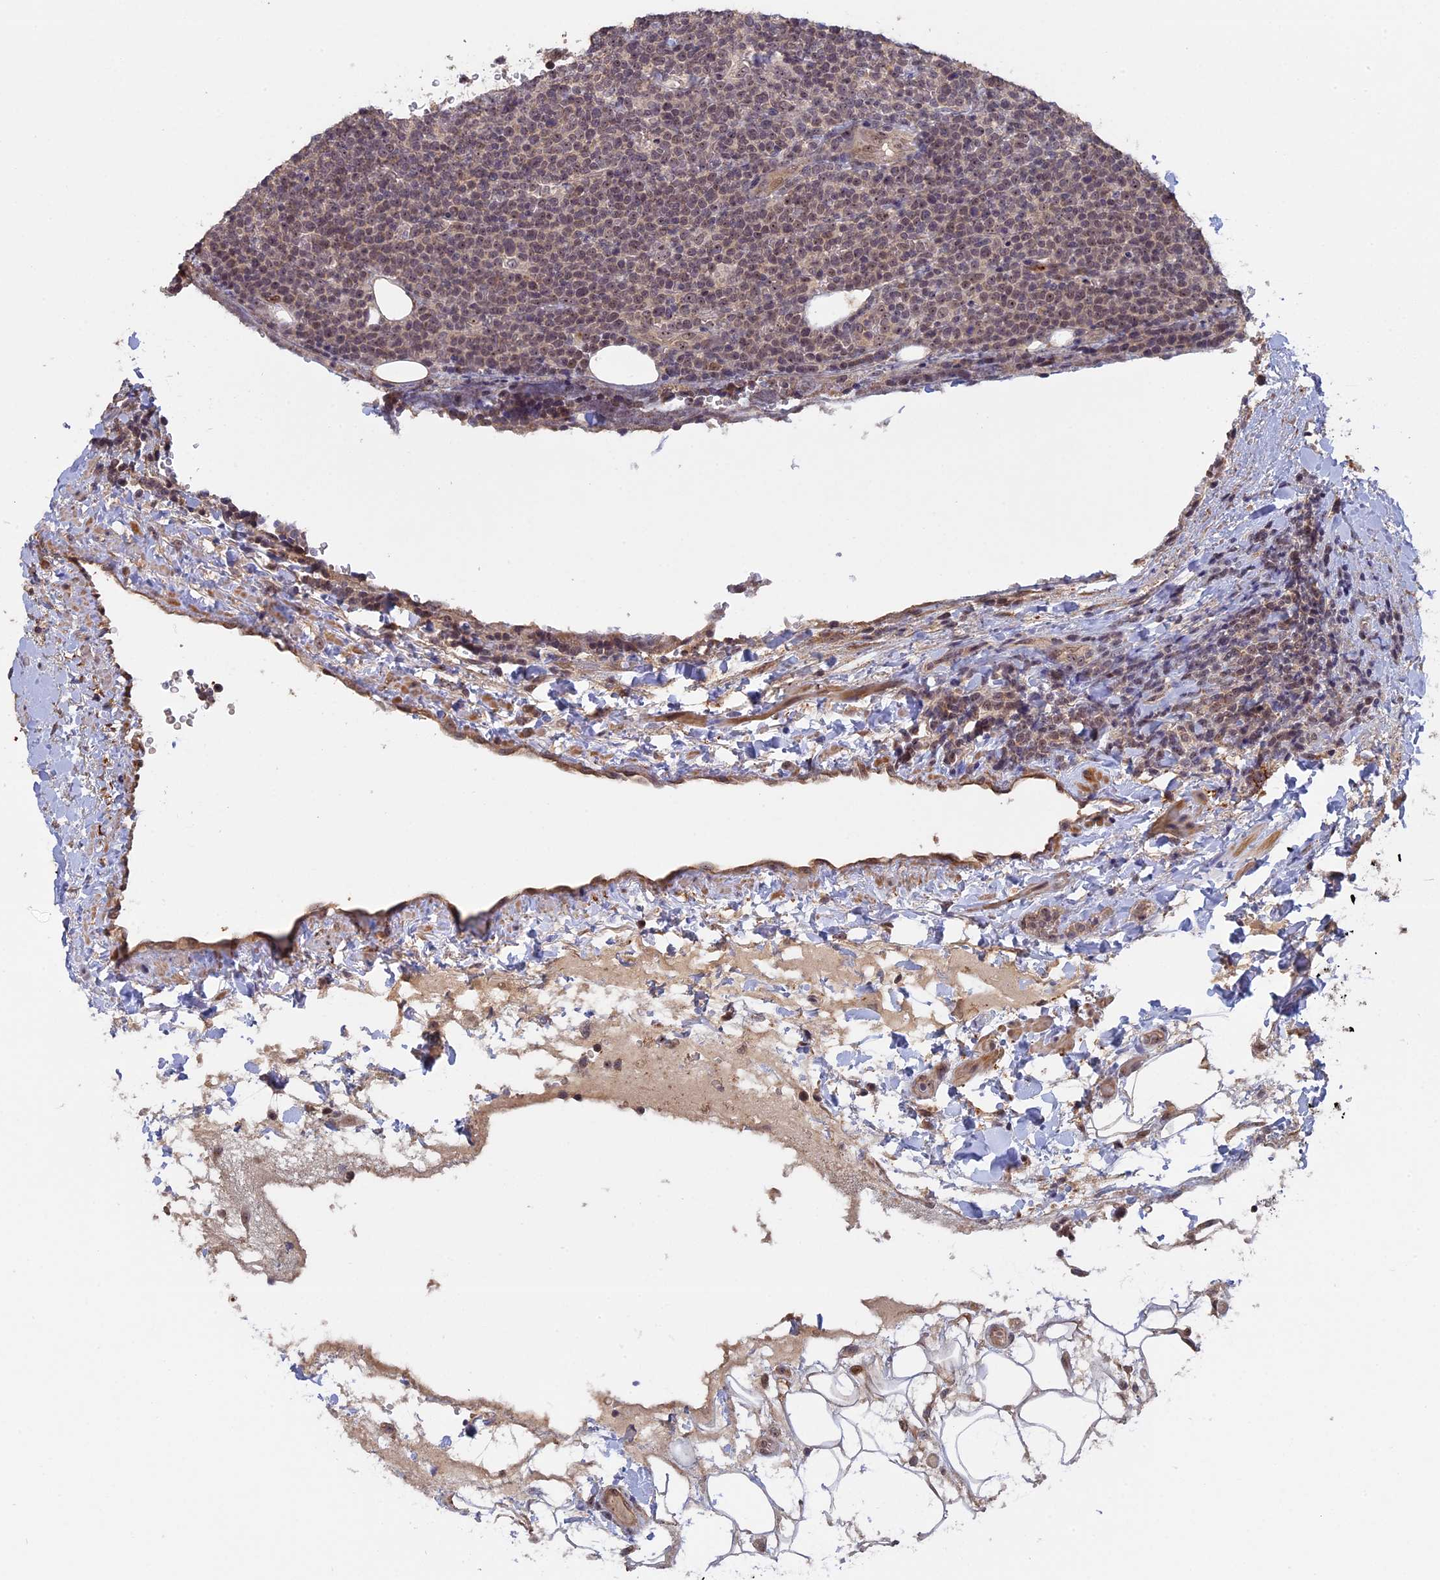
{"staining": {"intensity": "weak", "quantity": "25%-75%", "location": "nuclear"}, "tissue": "lymphoma", "cell_type": "Tumor cells", "image_type": "cancer", "snomed": [{"axis": "morphology", "description": "Malignant lymphoma, non-Hodgkin's type, High grade"}, {"axis": "topography", "description": "Lymph node"}], "caption": "Malignant lymphoma, non-Hodgkin's type (high-grade) tissue exhibits weak nuclear expression in approximately 25%-75% of tumor cells", "gene": "FAM98C", "patient": {"sex": "male", "age": 61}}